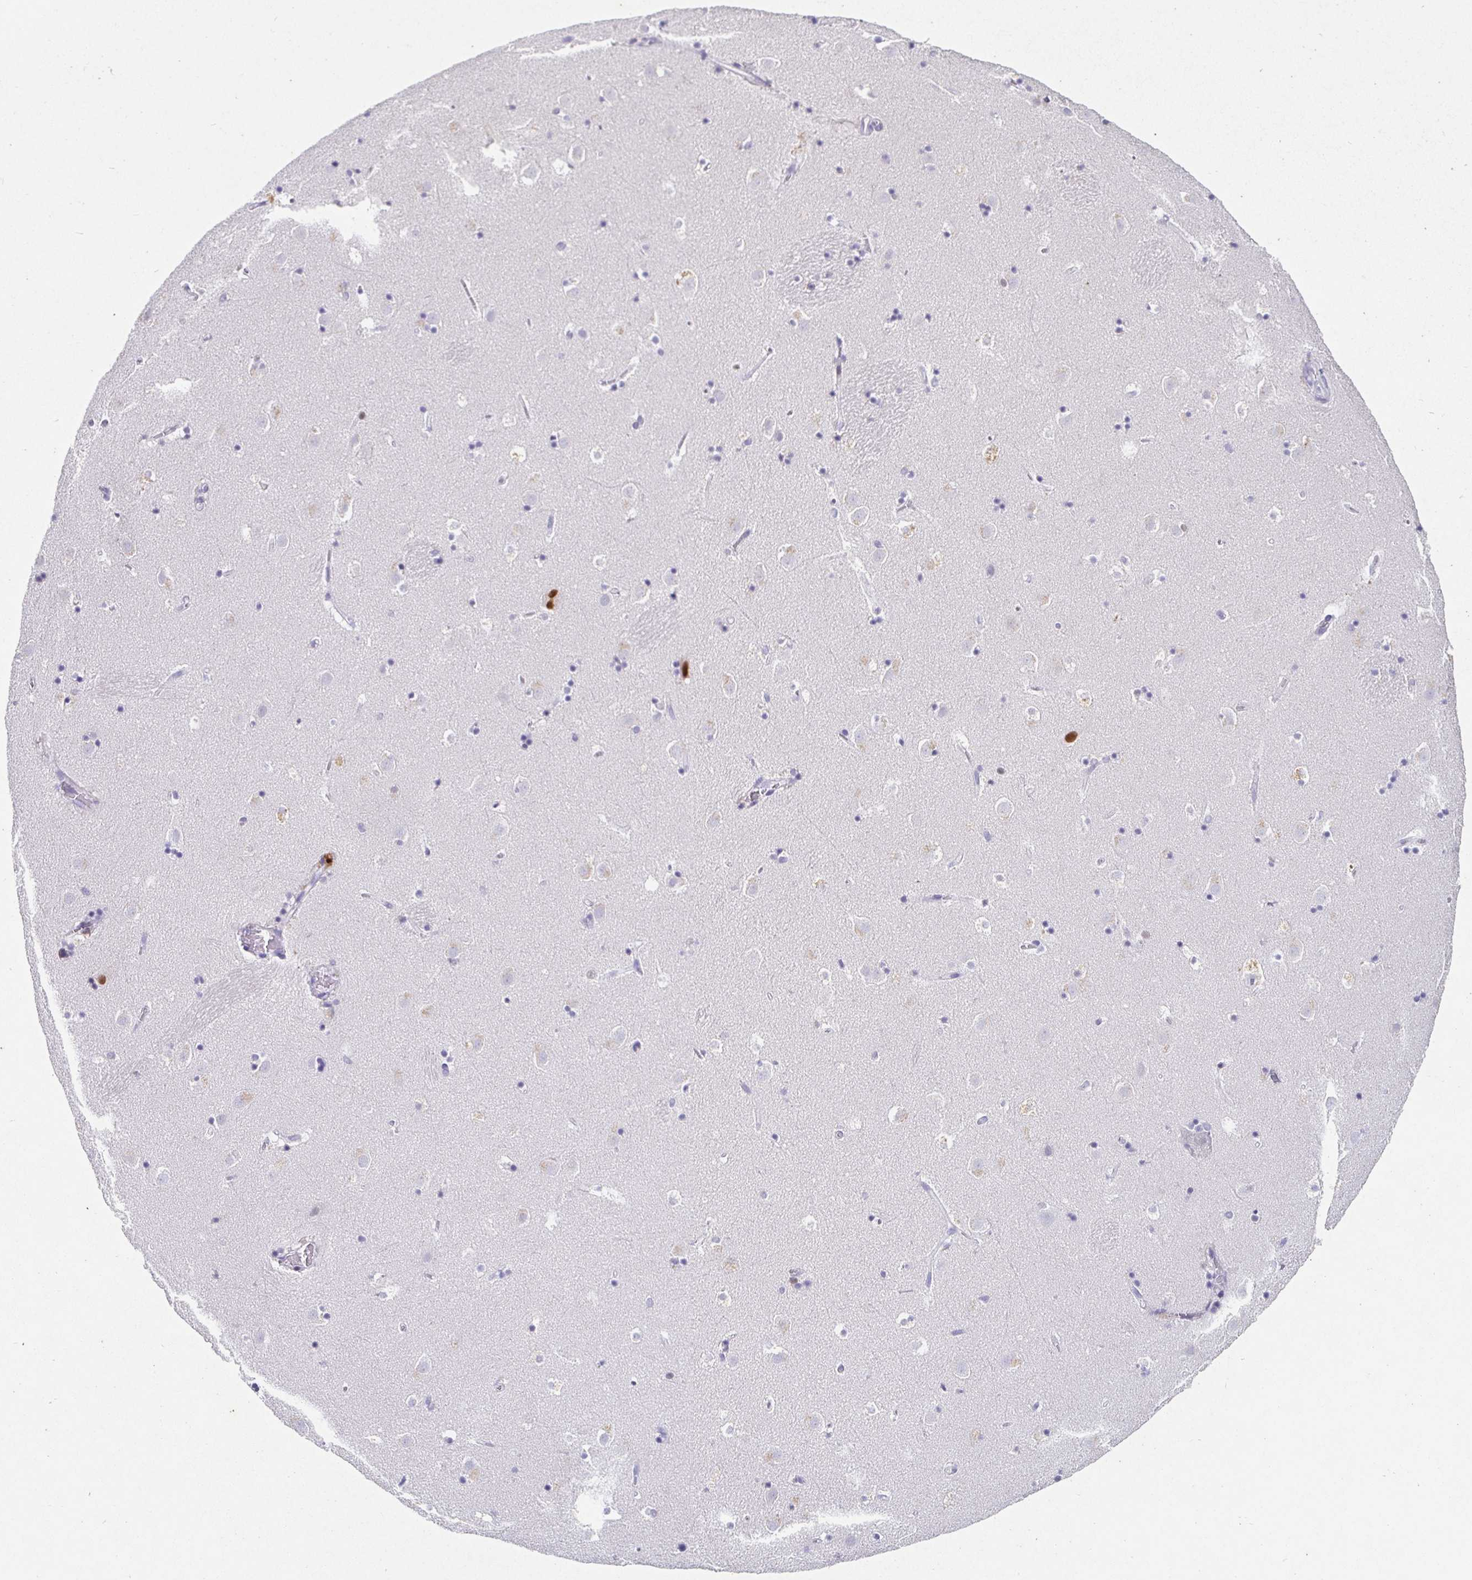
{"staining": {"intensity": "negative", "quantity": "none", "location": "none"}, "tissue": "caudate", "cell_type": "Glial cells", "image_type": "normal", "snomed": [{"axis": "morphology", "description": "Normal tissue, NOS"}, {"axis": "topography", "description": "Lateral ventricle wall"}], "caption": "The immunohistochemistry micrograph has no significant positivity in glial cells of caudate. The staining was performed using DAB to visualize the protein expression in brown, while the nuclei were stained in blue with hematoxylin (Magnification: 20x).", "gene": "SATB1", "patient": {"sex": "male", "age": 37}}